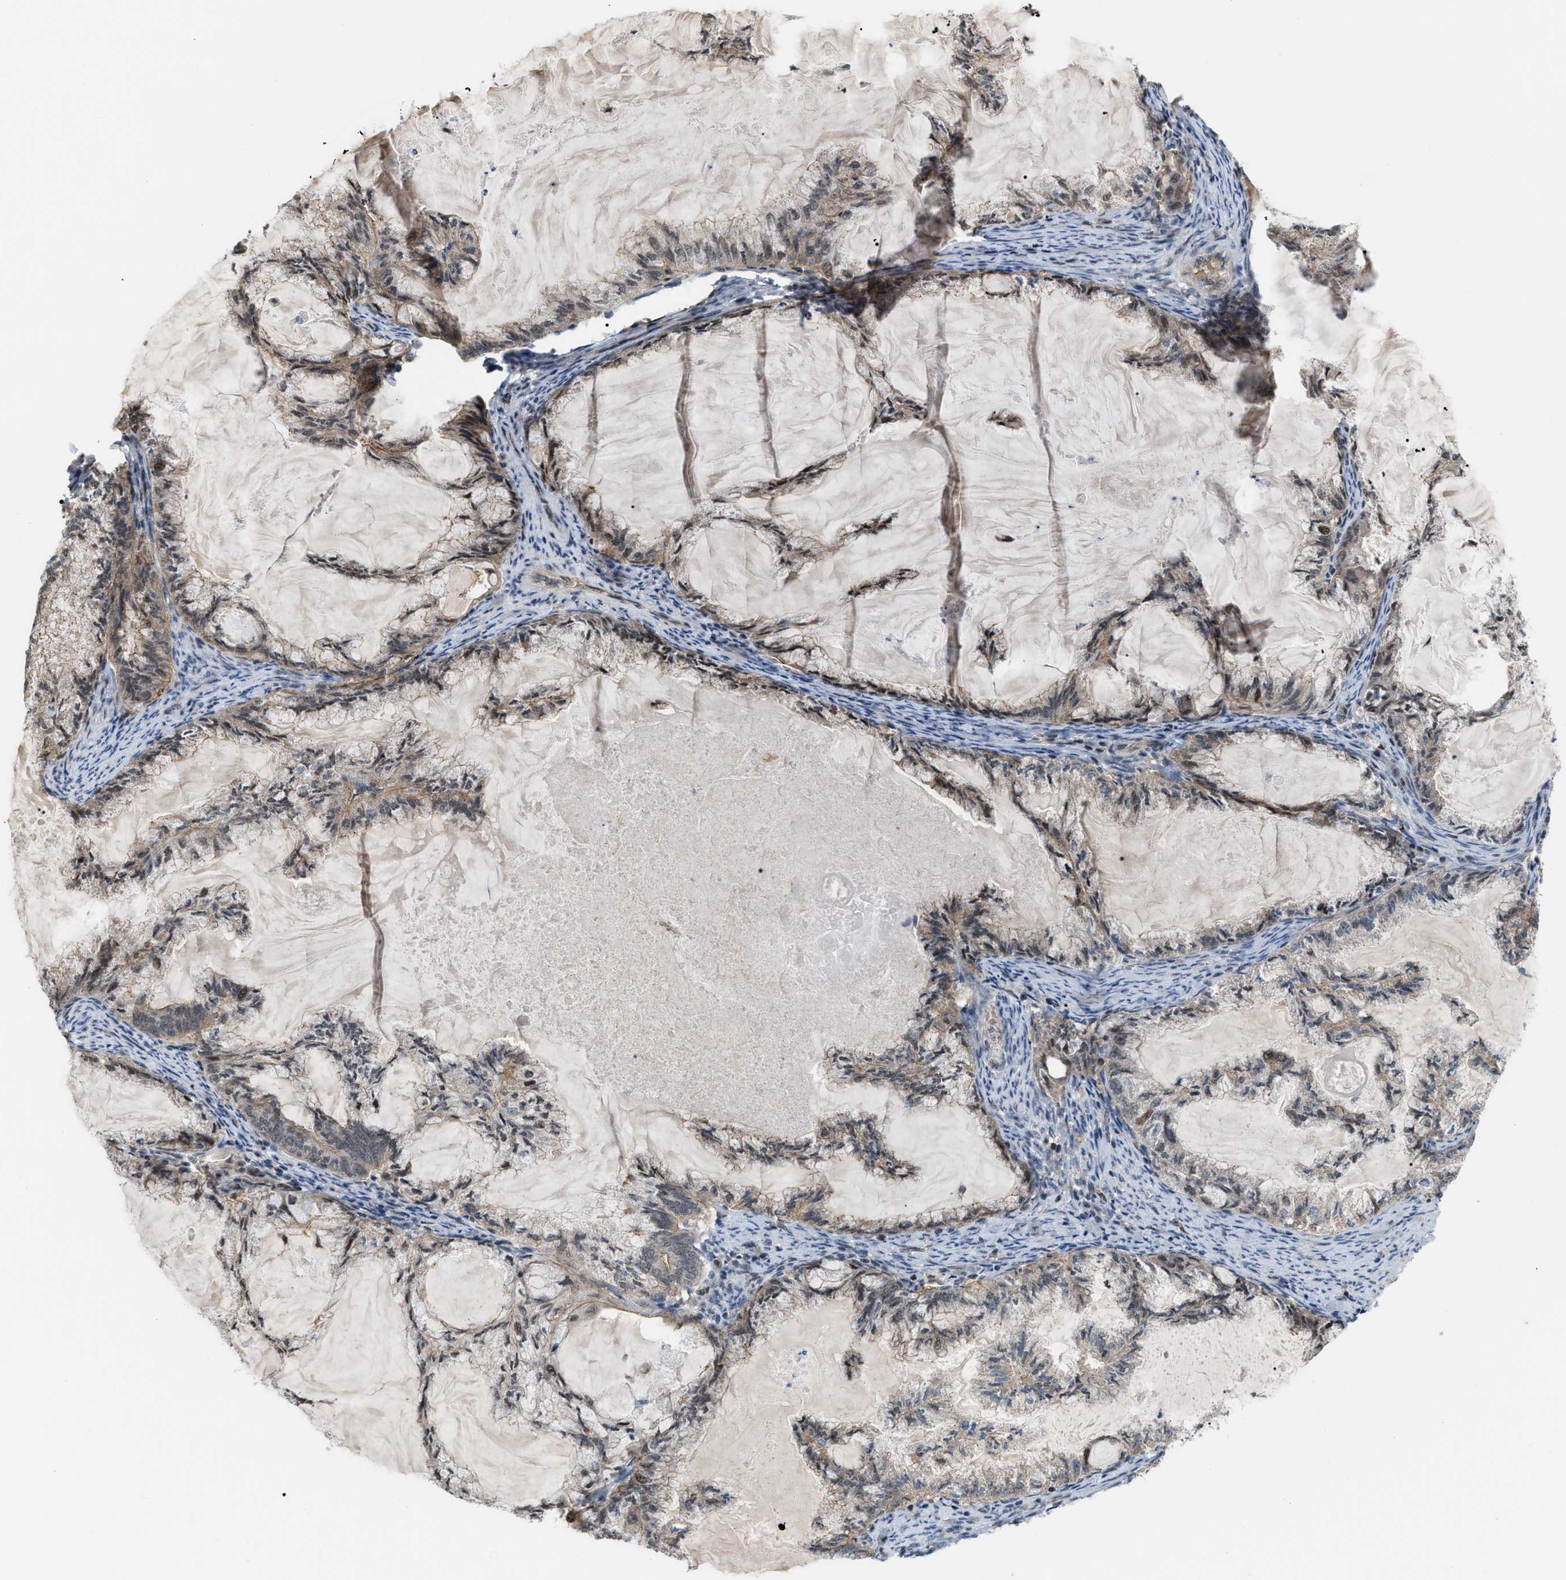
{"staining": {"intensity": "weak", "quantity": "<25%", "location": "cytoplasmic/membranous,nuclear"}, "tissue": "endometrial cancer", "cell_type": "Tumor cells", "image_type": "cancer", "snomed": [{"axis": "morphology", "description": "Adenocarcinoma, NOS"}, {"axis": "topography", "description": "Endometrium"}], "caption": "The immunohistochemistry (IHC) image has no significant expression in tumor cells of endometrial cancer (adenocarcinoma) tissue.", "gene": "RFFL", "patient": {"sex": "female", "age": 86}}